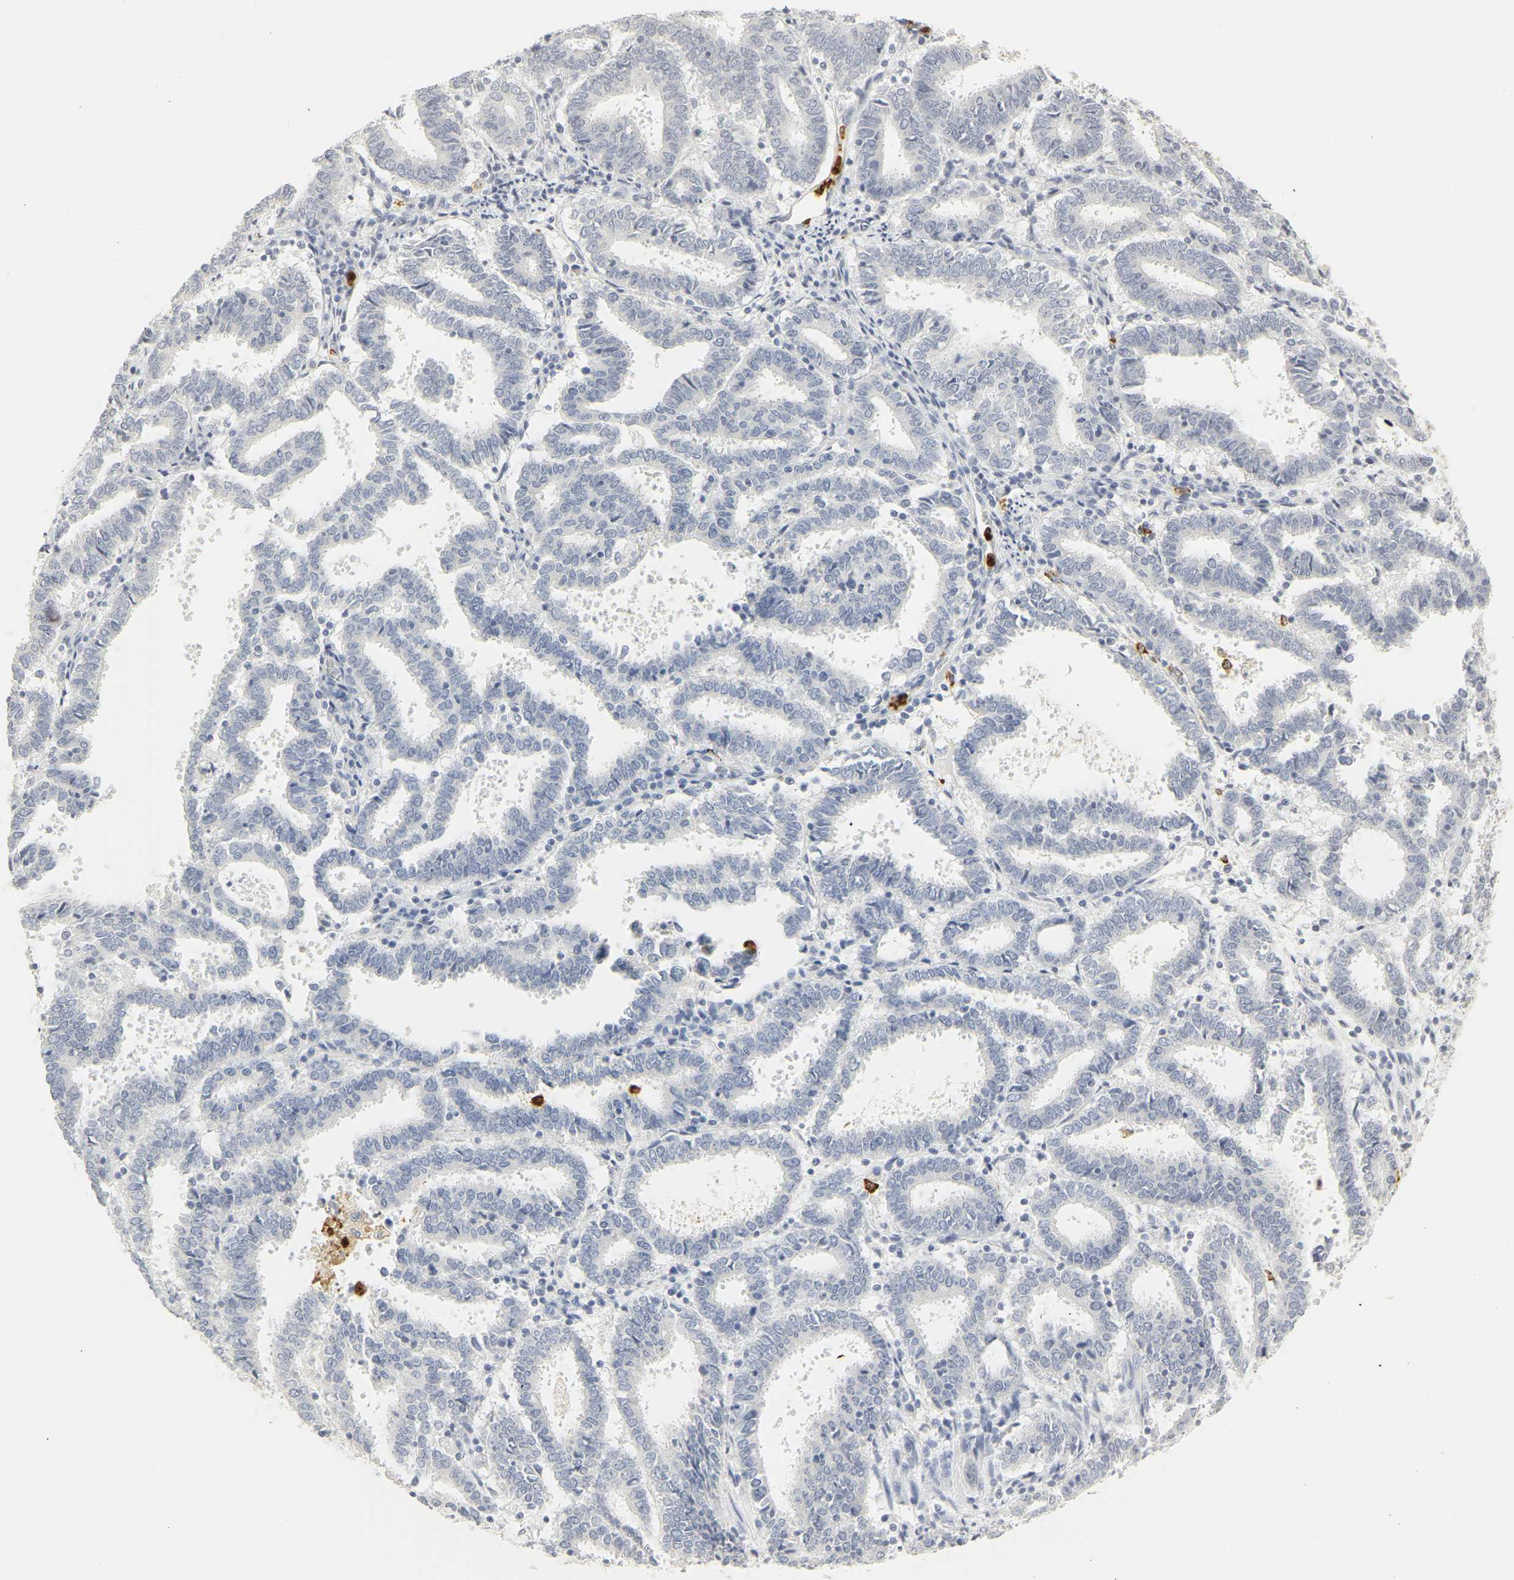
{"staining": {"intensity": "negative", "quantity": "none", "location": "none"}, "tissue": "endometrial cancer", "cell_type": "Tumor cells", "image_type": "cancer", "snomed": [{"axis": "morphology", "description": "Adenocarcinoma, NOS"}, {"axis": "topography", "description": "Uterus"}], "caption": "A photomicrograph of endometrial cancer stained for a protein reveals no brown staining in tumor cells.", "gene": "MPO", "patient": {"sex": "female", "age": 83}}